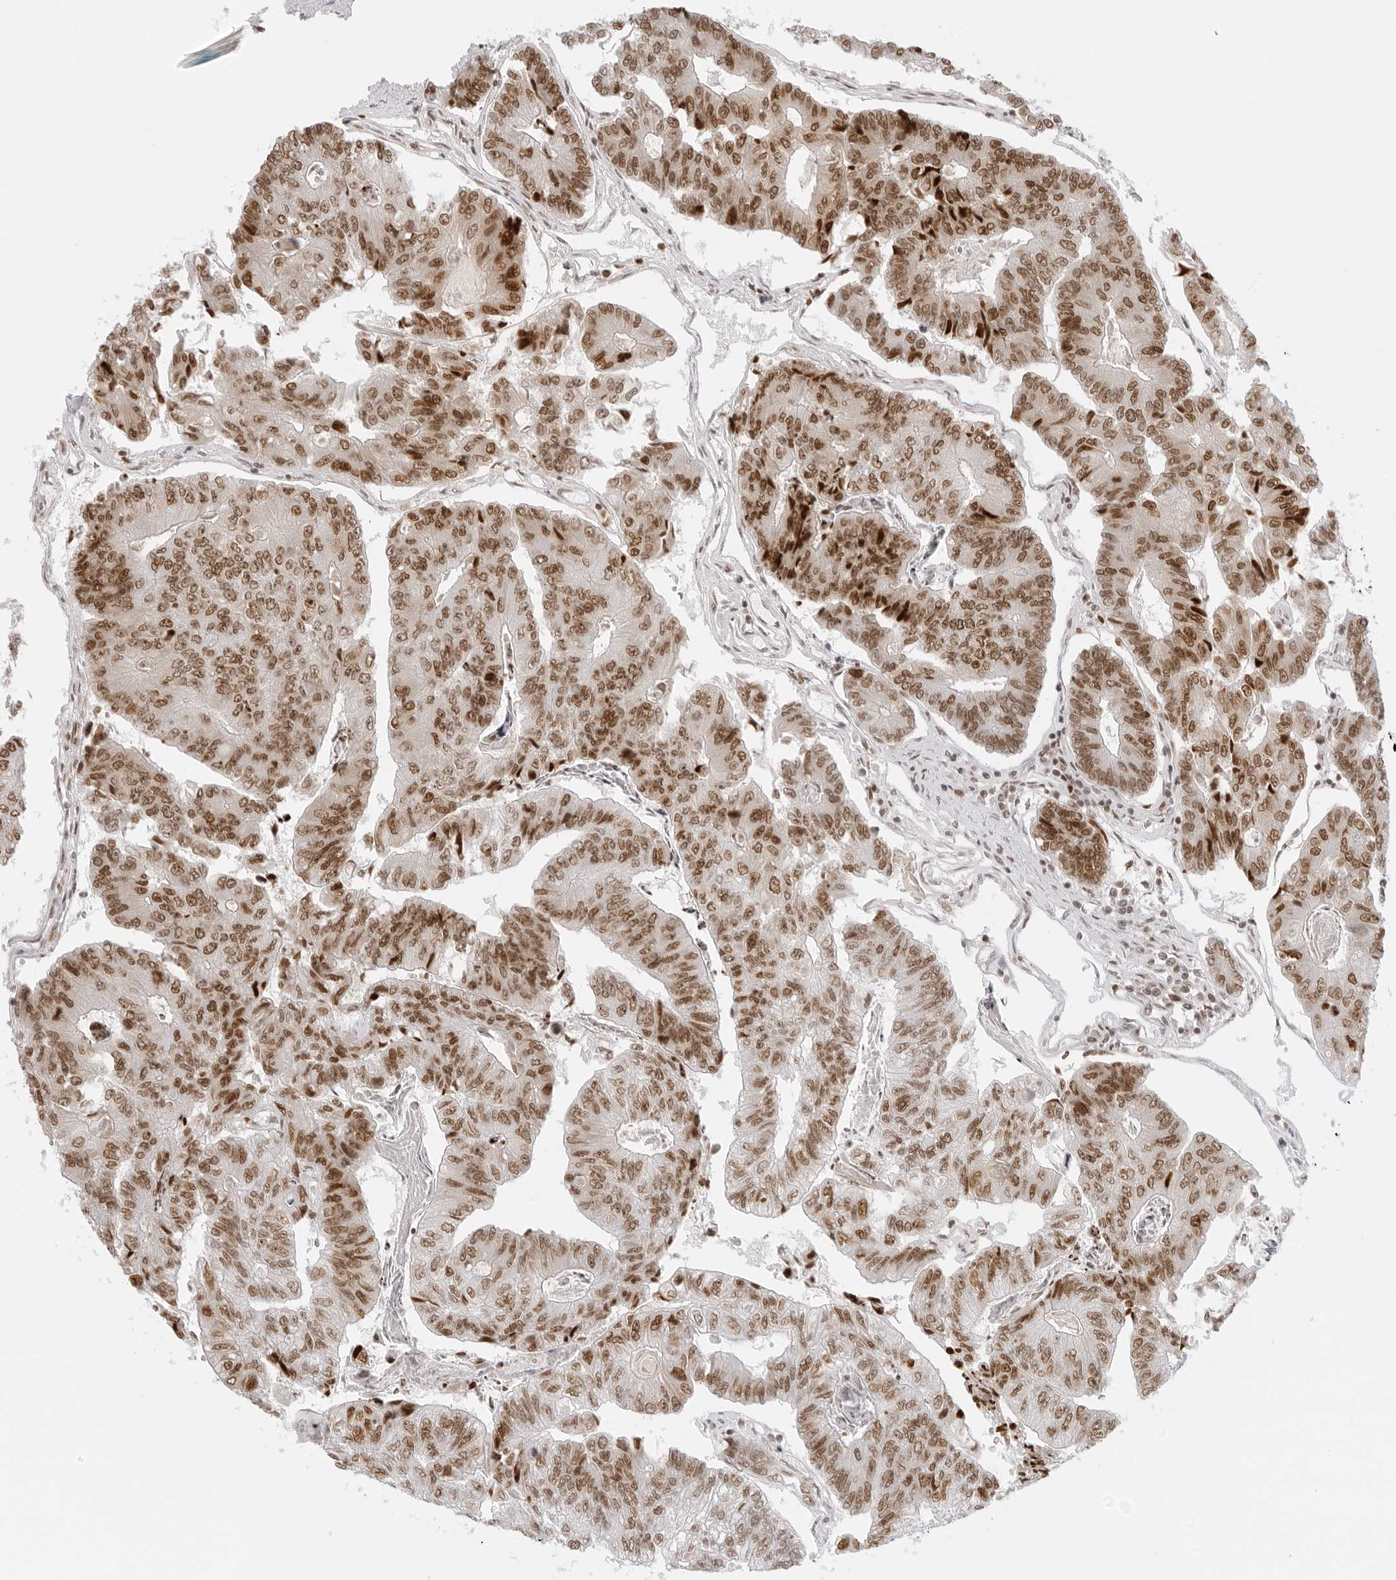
{"staining": {"intensity": "moderate", "quantity": ">75%", "location": "nuclear"}, "tissue": "colorectal cancer", "cell_type": "Tumor cells", "image_type": "cancer", "snomed": [{"axis": "morphology", "description": "Adenocarcinoma, NOS"}, {"axis": "topography", "description": "Colon"}], "caption": "DAB (3,3'-diaminobenzidine) immunohistochemical staining of colorectal cancer demonstrates moderate nuclear protein positivity in approximately >75% of tumor cells.", "gene": "RCC1", "patient": {"sex": "female", "age": 67}}